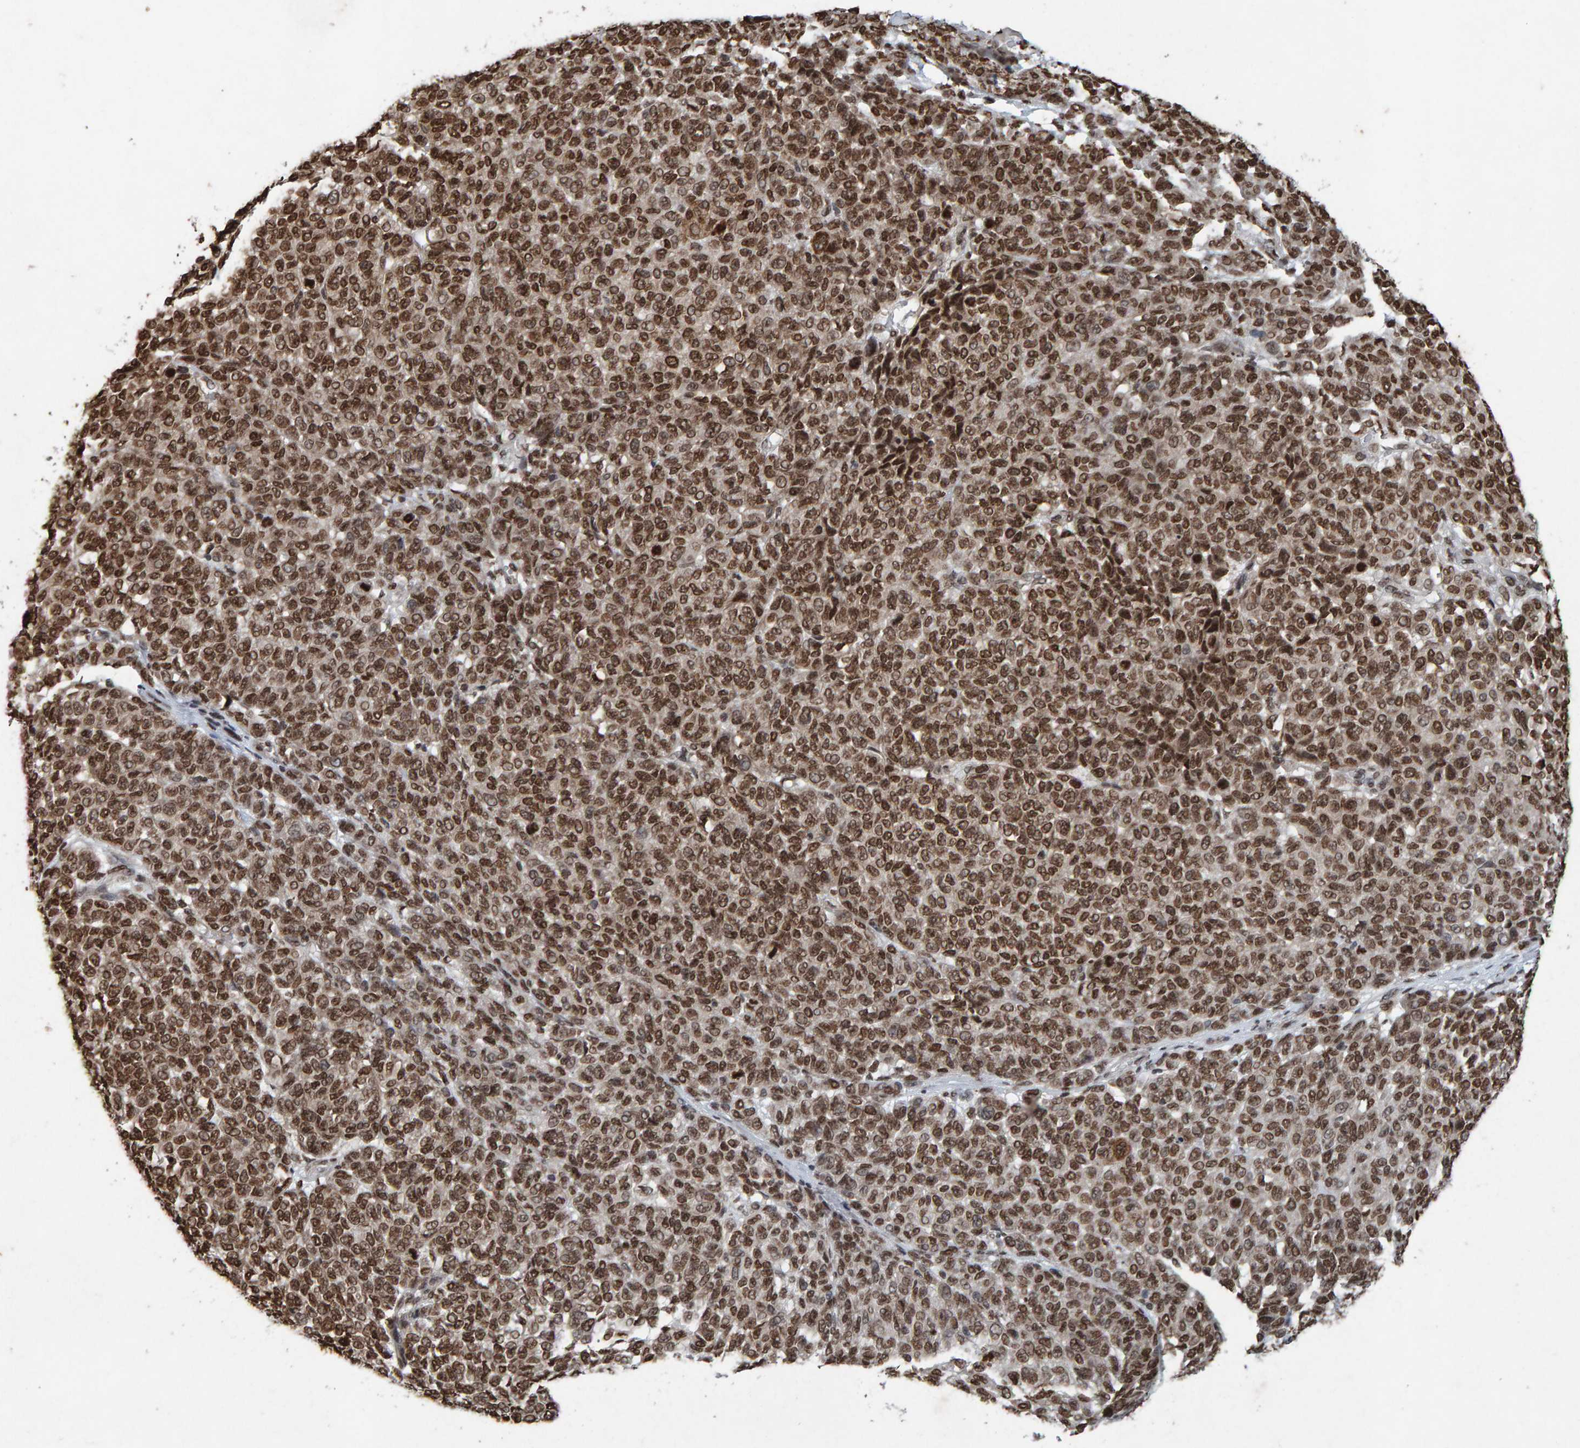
{"staining": {"intensity": "strong", "quantity": ">75%", "location": "nuclear"}, "tissue": "melanoma", "cell_type": "Tumor cells", "image_type": "cancer", "snomed": [{"axis": "morphology", "description": "Malignant melanoma, NOS"}, {"axis": "topography", "description": "Skin"}], "caption": "This image shows IHC staining of malignant melanoma, with high strong nuclear staining in approximately >75% of tumor cells.", "gene": "H2AZ1", "patient": {"sex": "male", "age": 59}}